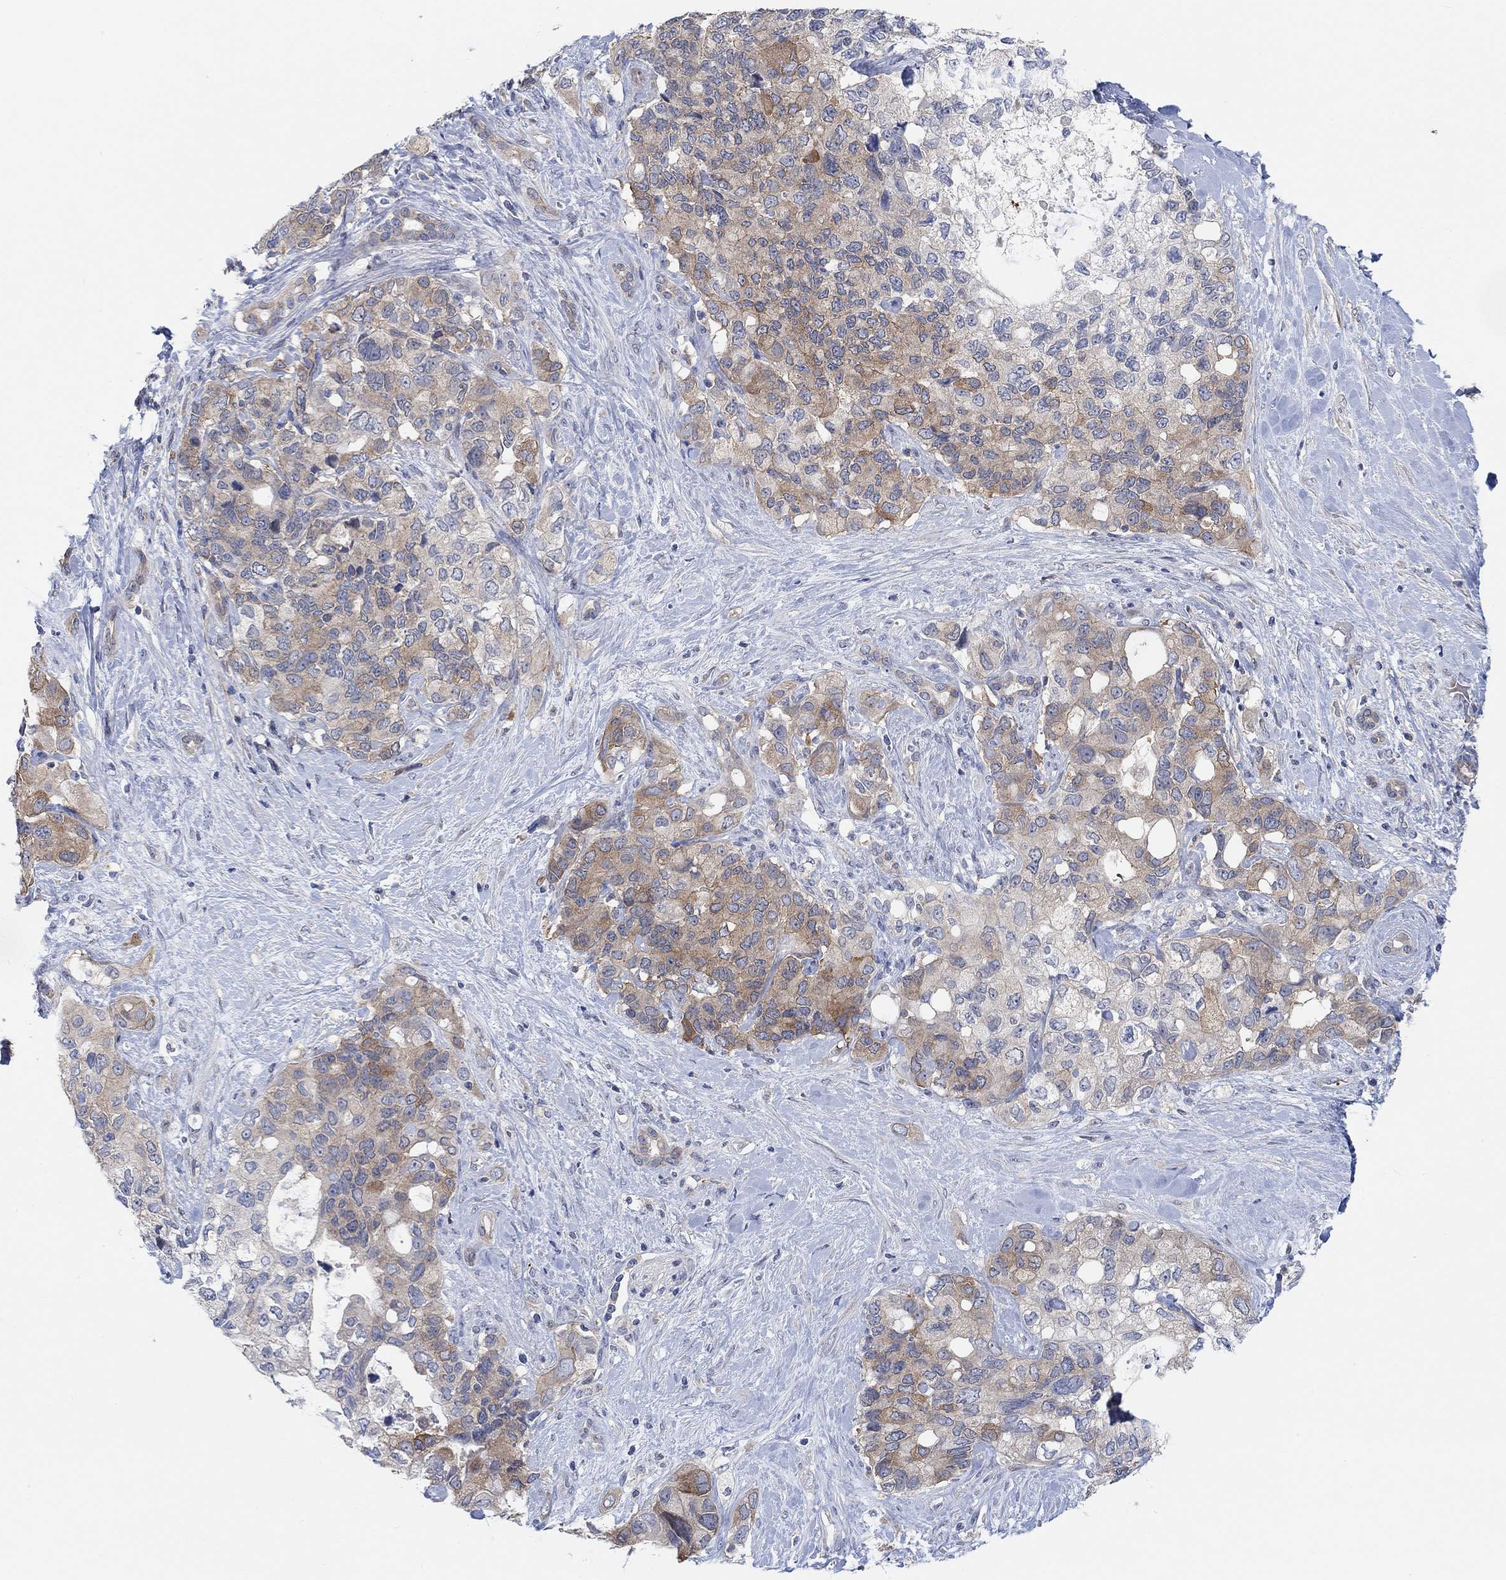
{"staining": {"intensity": "moderate", "quantity": "25%-75%", "location": "cytoplasmic/membranous"}, "tissue": "pancreatic cancer", "cell_type": "Tumor cells", "image_type": "cancer", "snomed": [{"axis": "morphology", "description": "Adenocarcinoma, NOS"}, {"axis": "topography", "description": "Pancreas"}], "caption": "A micrograph of pancreatic cancer (adenocarcinoma) stained for a protein exhibits moderate cytoplasmic/membranous brown staining in tumor cells.", "gene": "PMFBP1", "patient": {"sex": "female", "age": 56}}